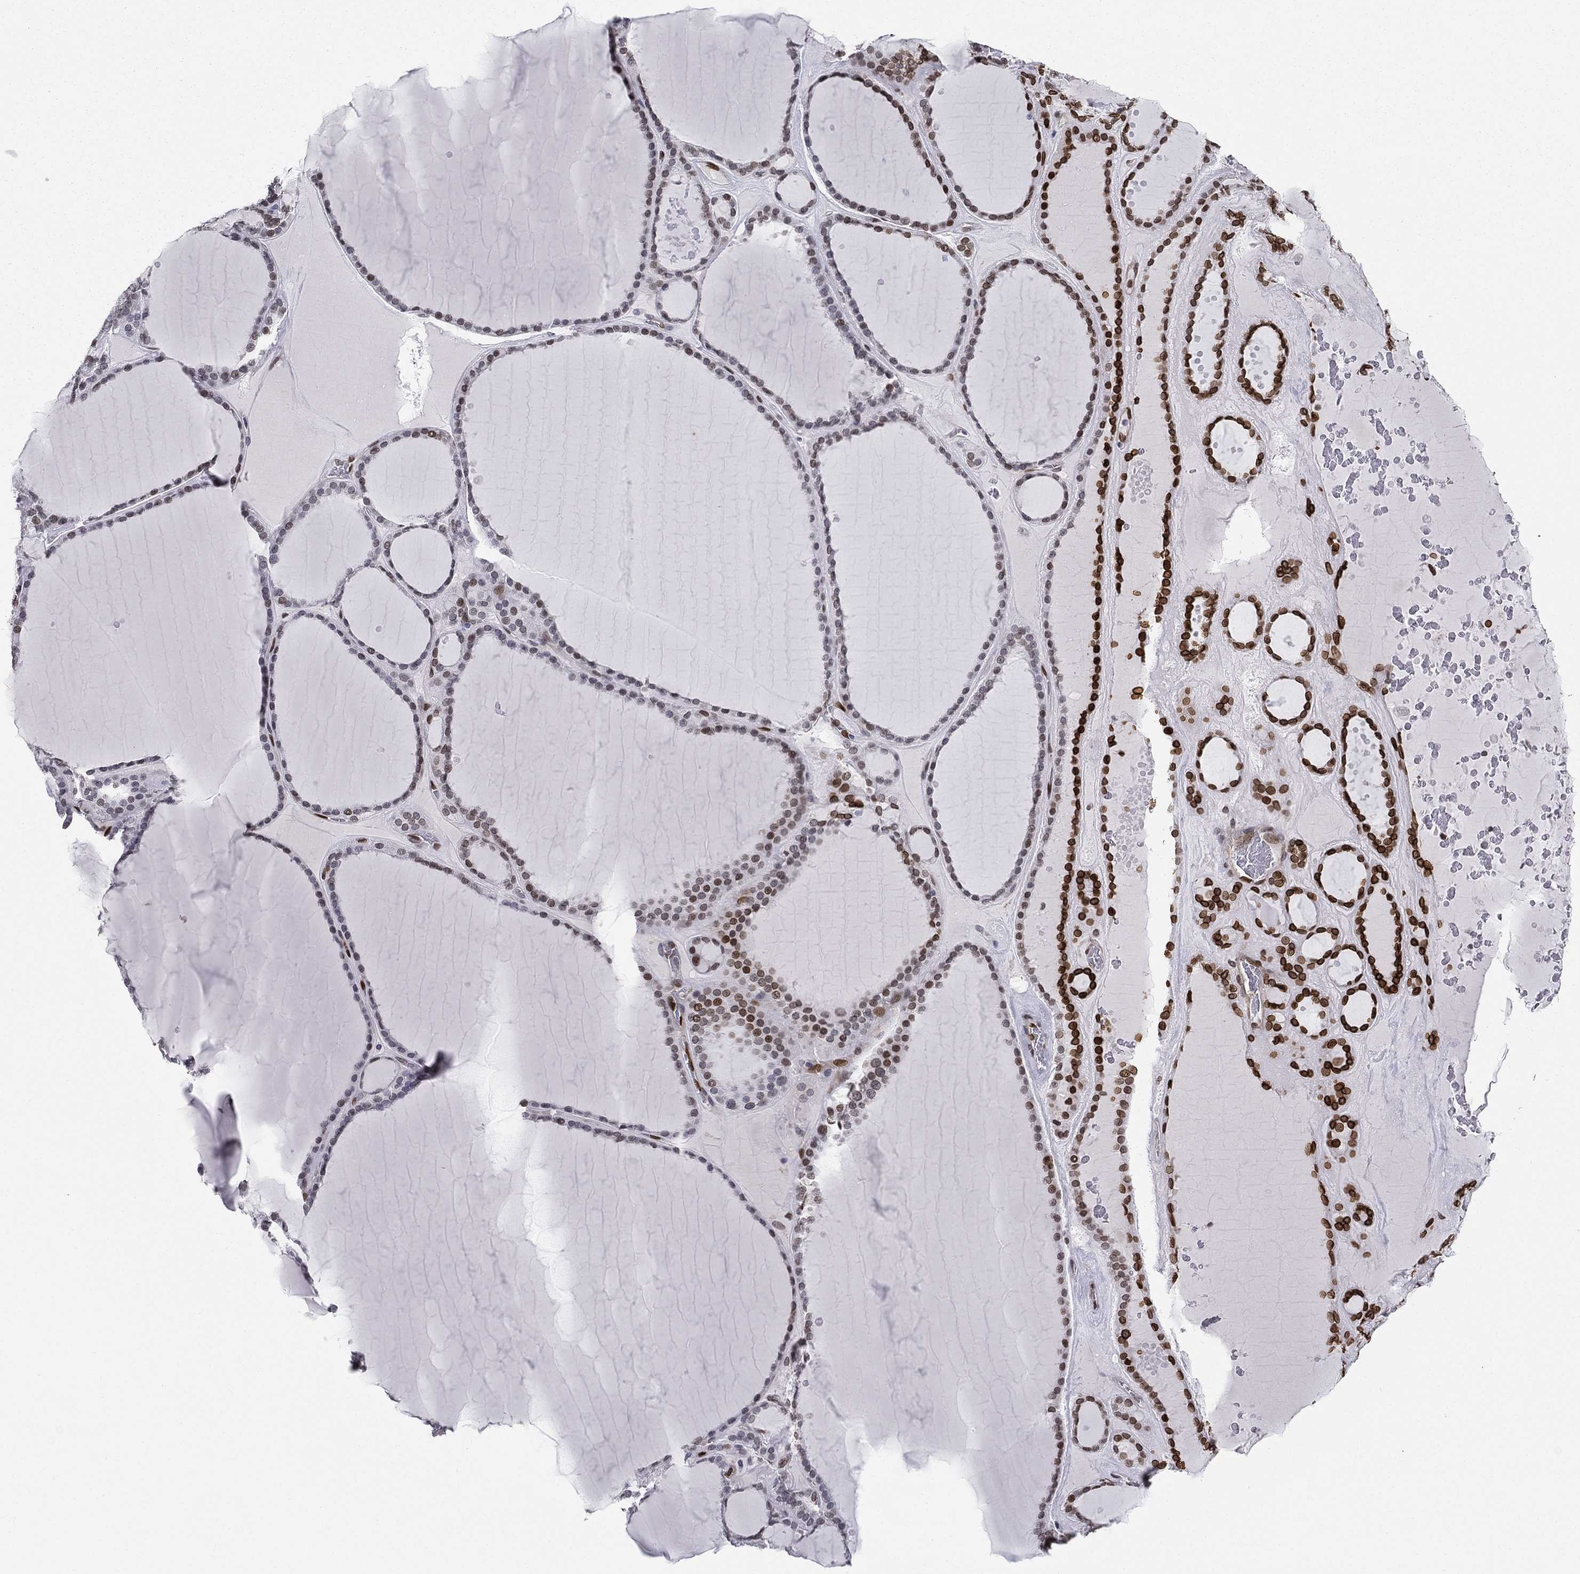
{"staining": {"intensity": "strong", "quantity": "25%-75%", "location": "nuclear"}, "tissue": "thyroid gland", "cell_type": "Glandular cells", "image_type": "normal", "snomed": [{"axis": "morphology", "description": "Normal tissue, NOS"}, {"axis": "topography", "description": "Thyroid gland"}], "caption": "Immunohistochemical staining of benign human thyroid gland demonstrates strong nuclear protein staining in approximately 25%-75% of glandular cells. The protein of interest is shown in brown color, while the nuclei are stained blue.", "gene": "LMNB1", "patient": {"sex": "male", "age": 63}}